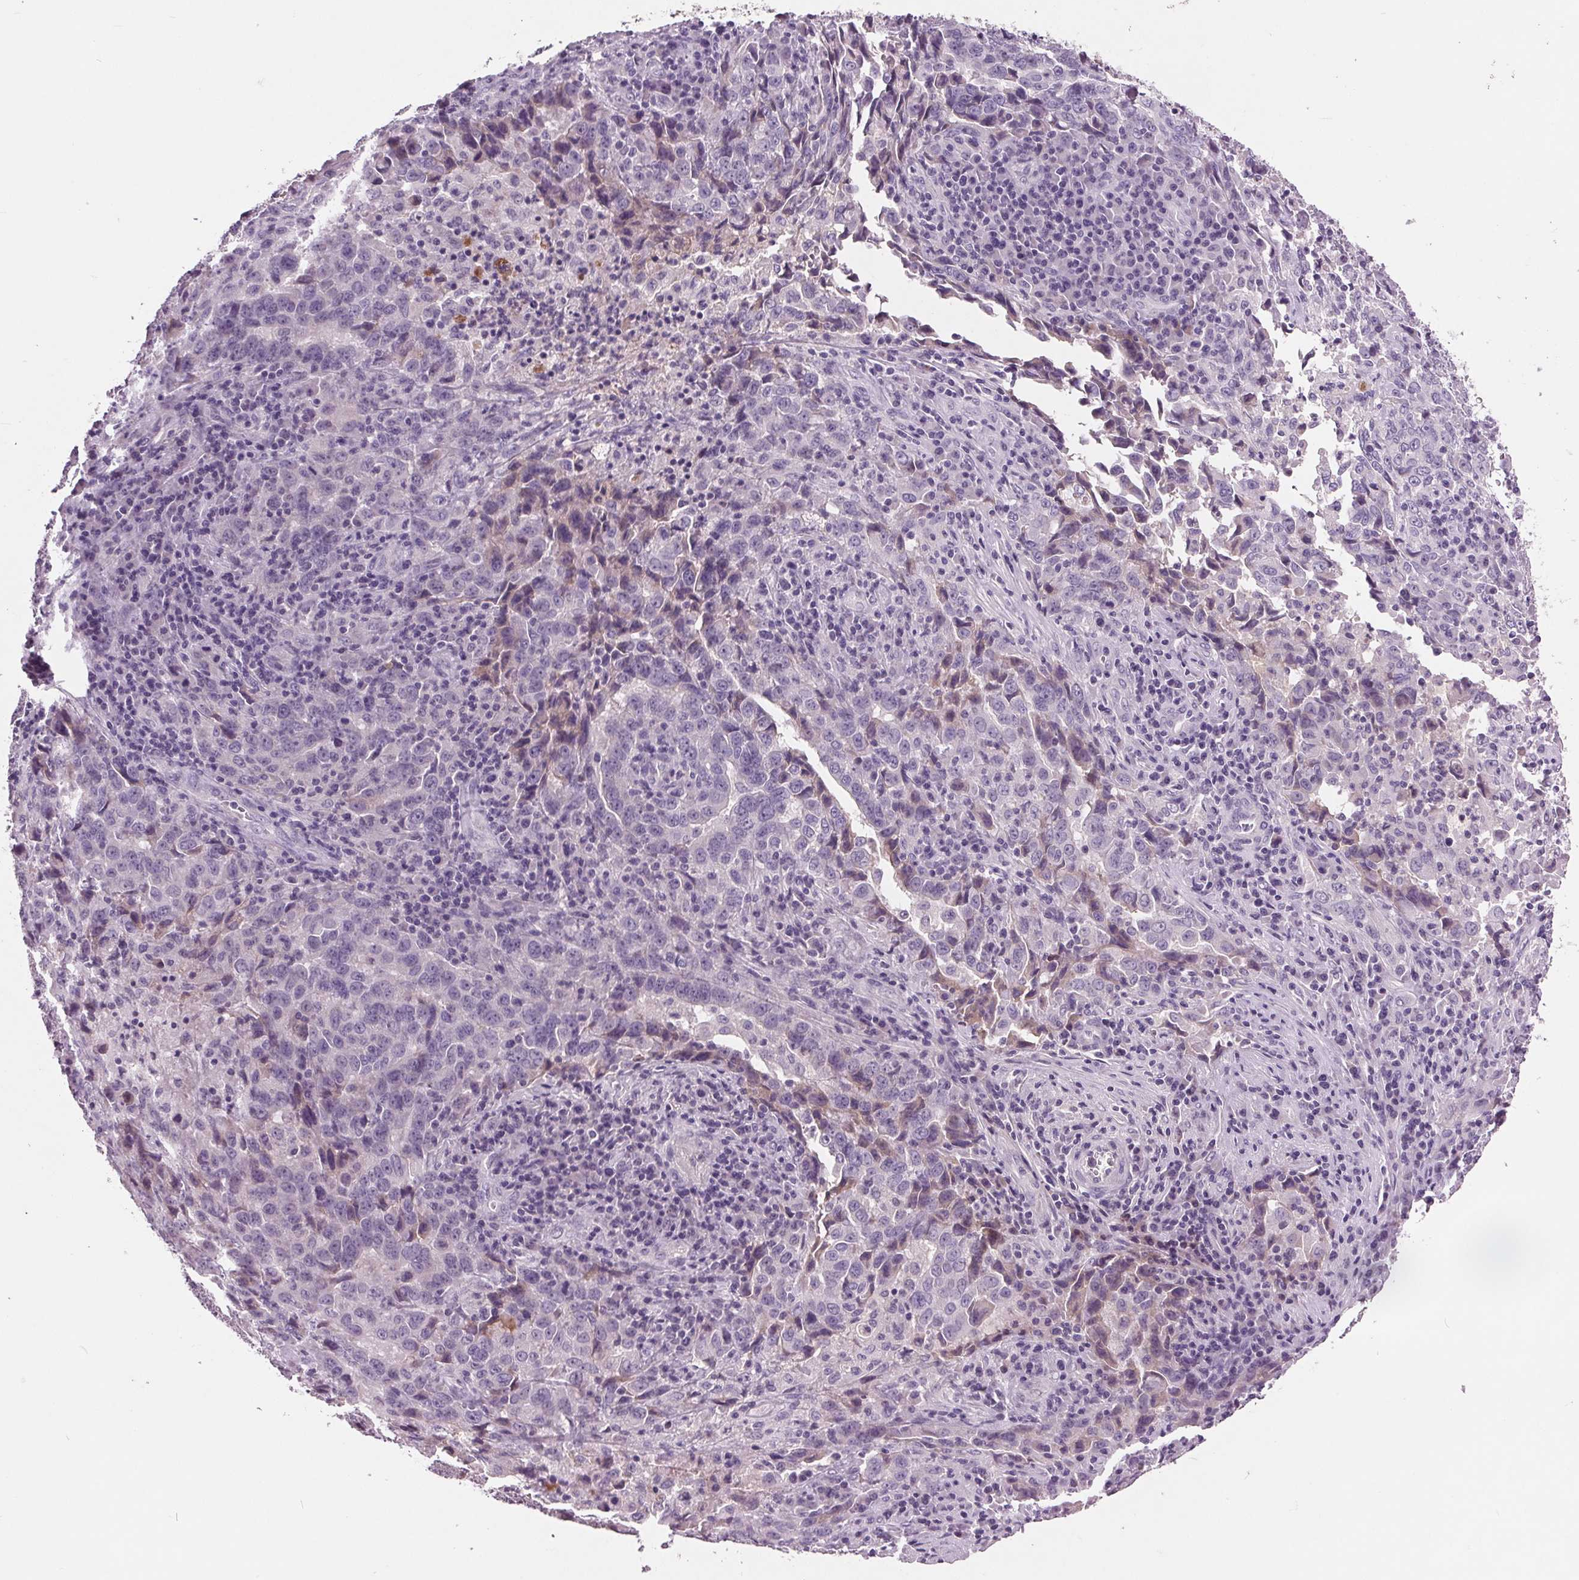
{"staining": {"intensity": "negative", "quantity": "none", "location": "none"}, "tissue": "lung cancer", "cell_type": "Tumor cells", "image_type": "cancer", "snomed": [{"axis": "morphology", "description": "Adenocarcinoma, NOS"}, {"axis": "topography", "description": "Lung"}], "caption": "High magnification brightfield microscopy of lung cancer stained with DAB (3,3'-diaminobenzidine) (brown) and counterstained with hematoxylin (blue): tumor cells show no significant staining.", "gene": "C6", "patient": {"sex": "male", "age": 67}}